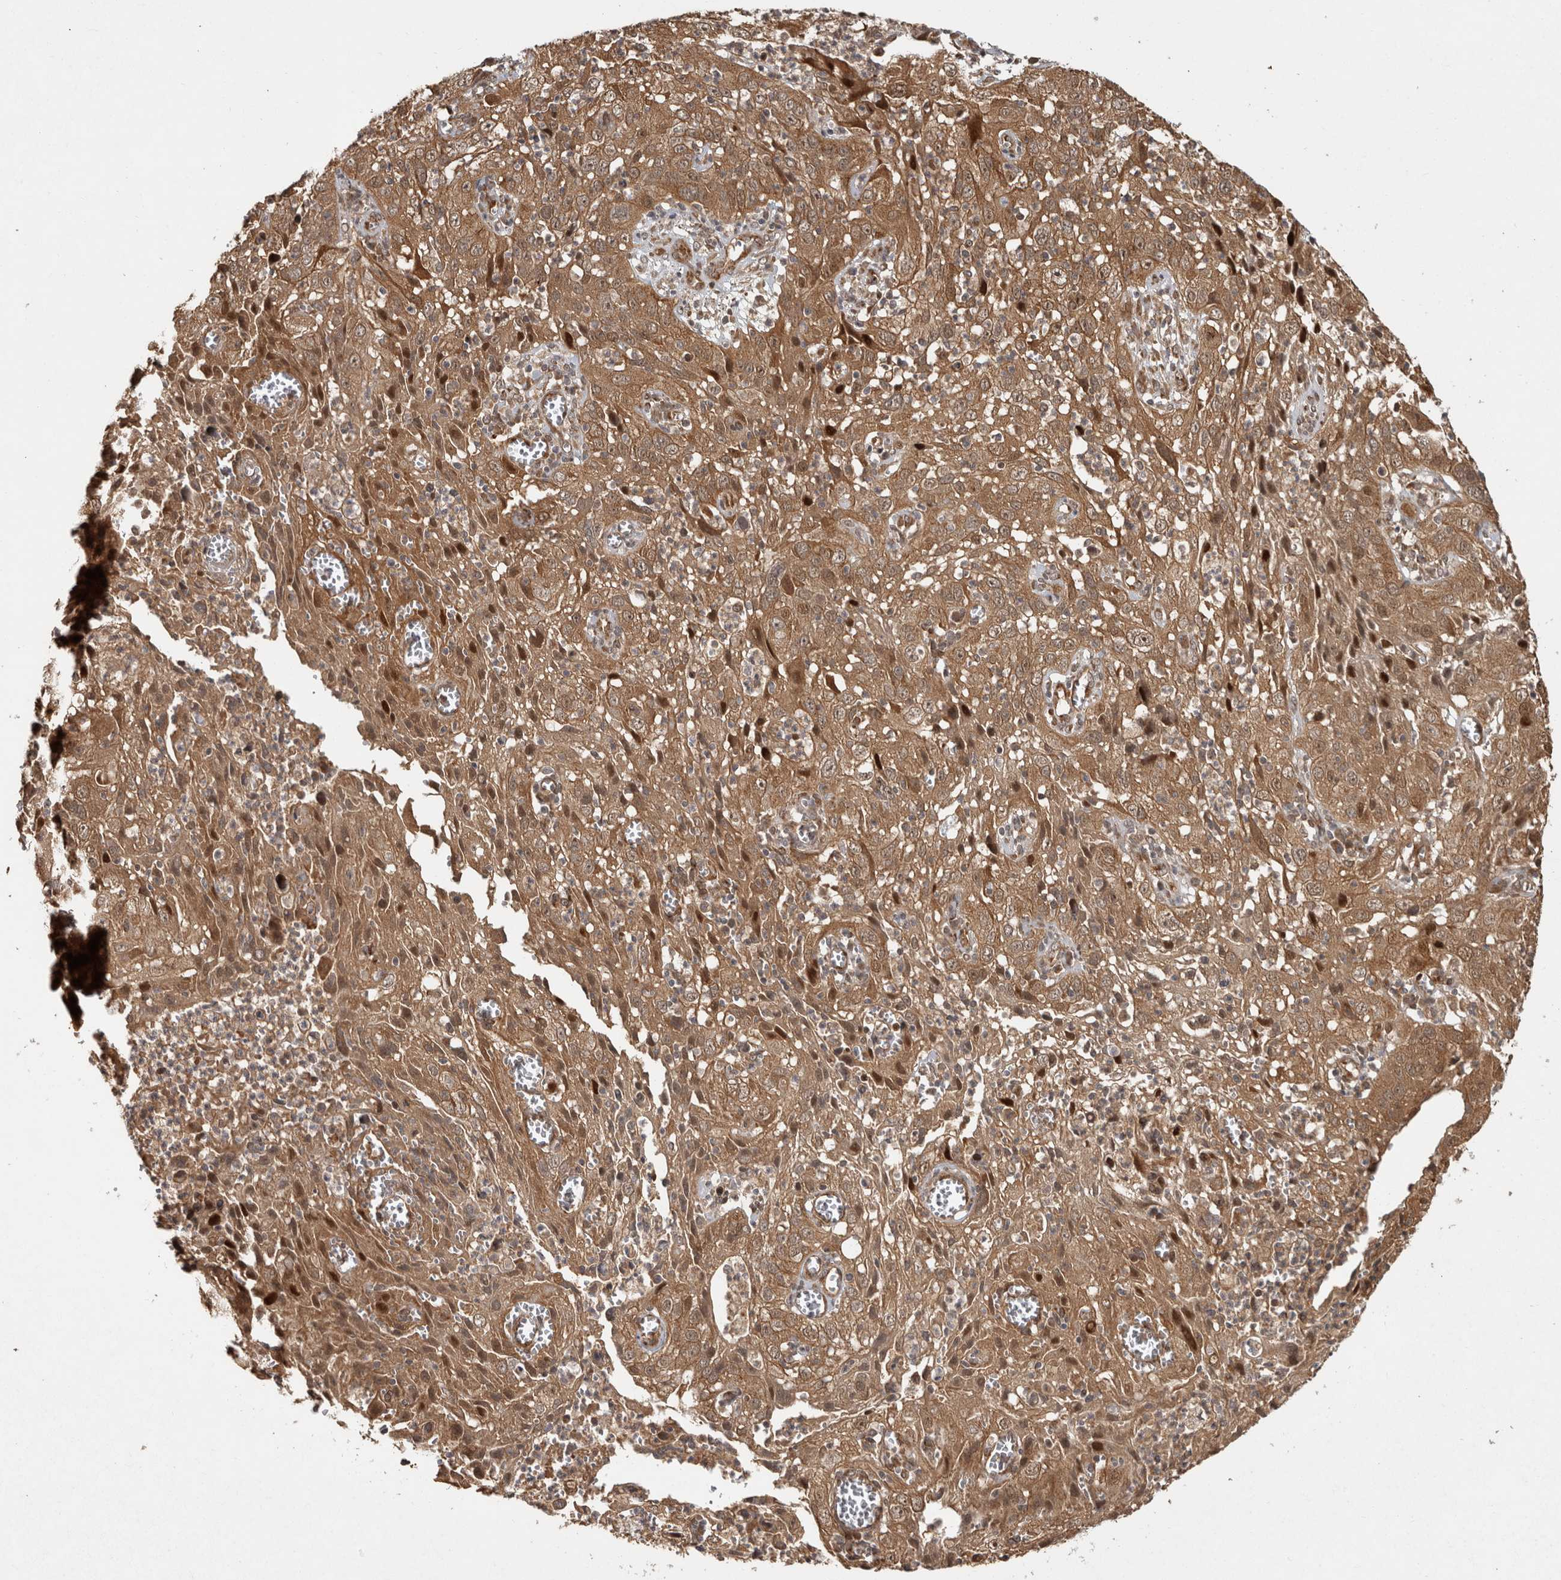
{"staining": {"intensity": "moderate", "quantity": ">75%", "location": "cytoplasmic/membranous"}, "tissue": "cervical cancer", "cell_type": "Tumor cells", "image_type": "cancer", "snomed": [{"axis": "morphology", "description": "Squamous cell carcinoma, NOS"}, {"axis": "topography", "description": "Cervix"}], "caption": "Cervical cancer (squamous cell carcinoma) stained with a brown dye displays moderate cytoplasmic/membranous positive expression in about >75% of tumor cells.", "gene": "CAMSAP2", "patient": {"sex": "female", "age": 32}}